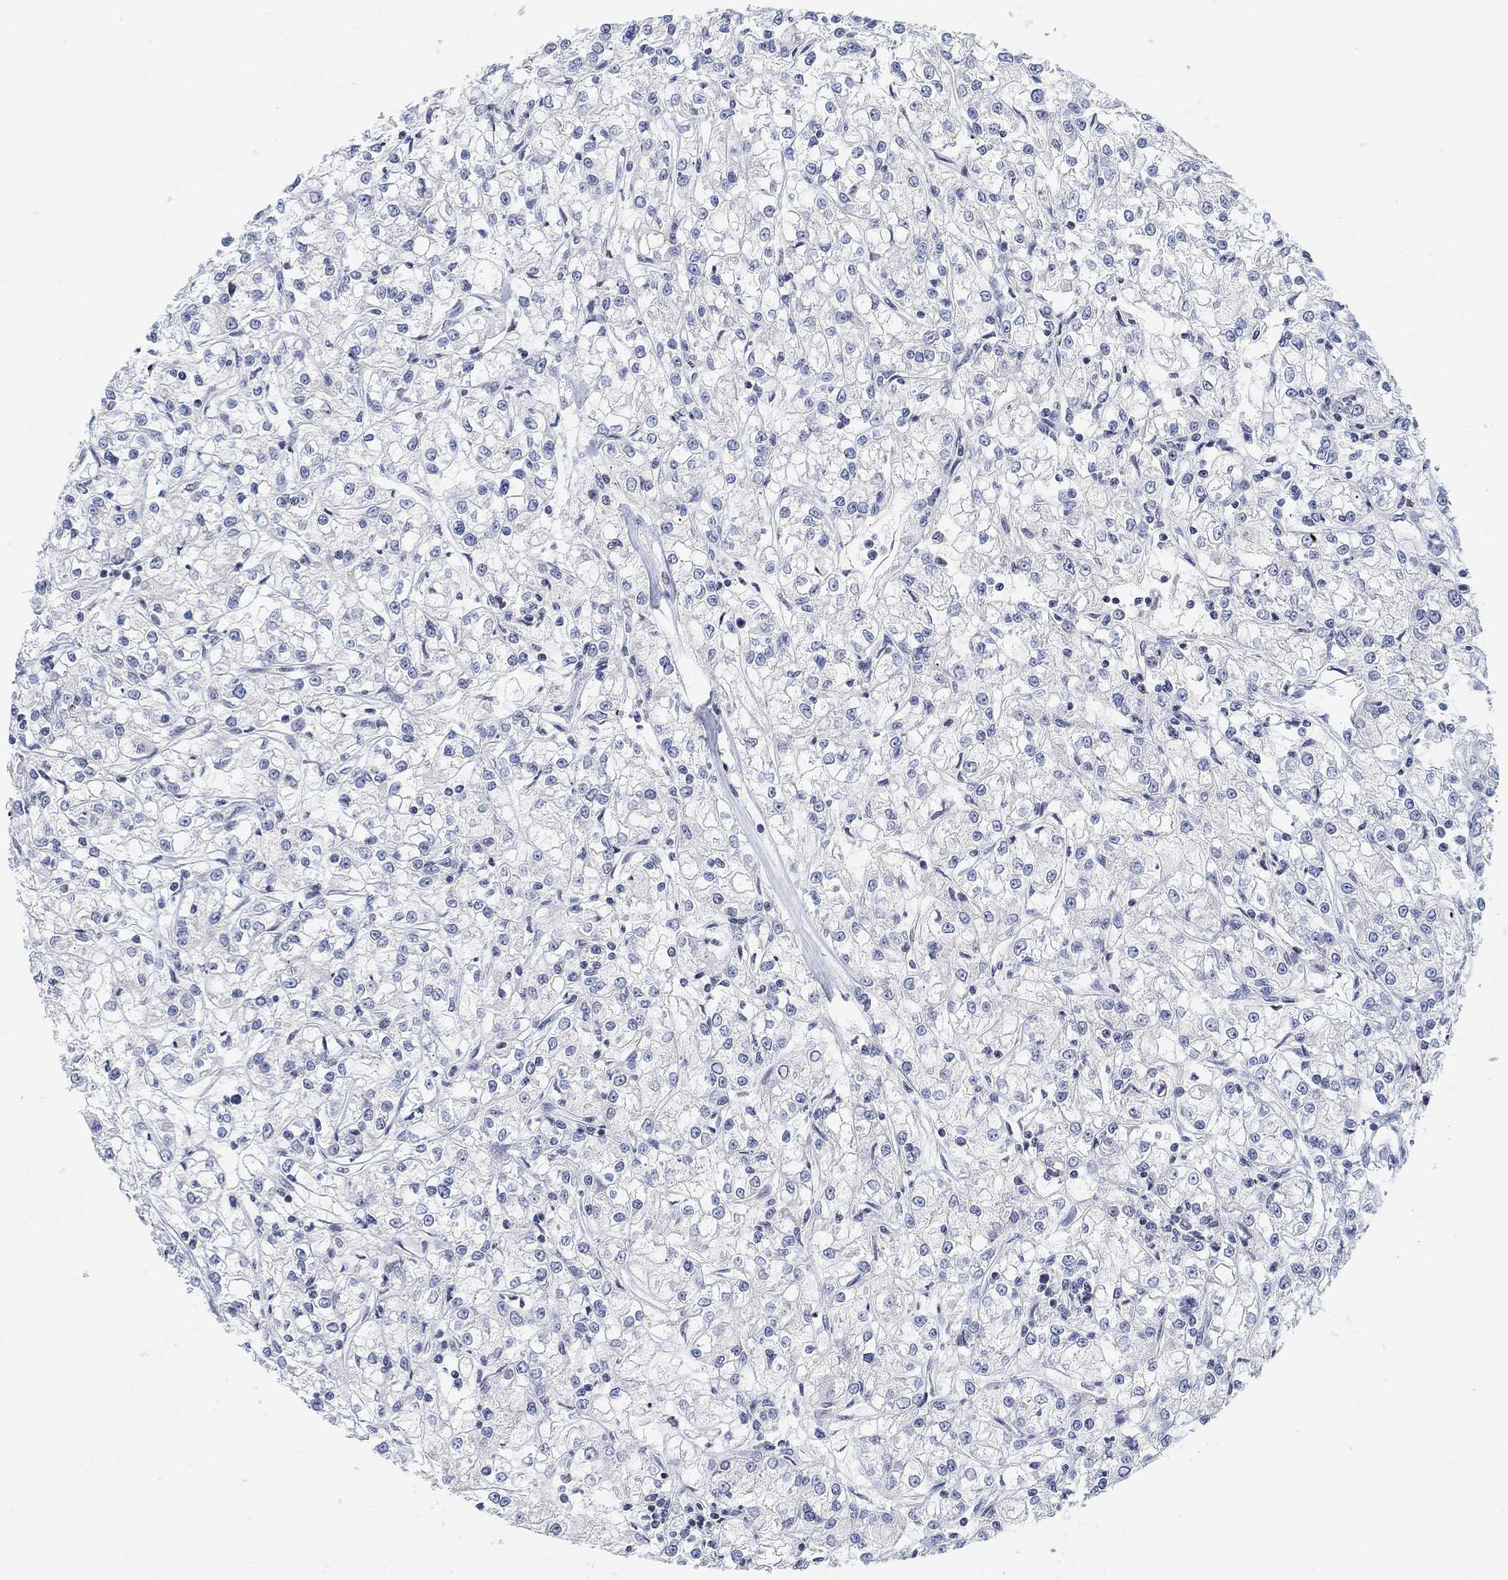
{"staining": {"intensity": "negative", "quantity": "none", "location": "none"}, "tissue": "renal cancer", "cell_type": "Tumor cells", "image_type": "cancer", "snomed": [{"axis": "morphology", "description": "Adenocarcinoma, NOS"}, {"axis": "topography", "description": "Kidney"}], "caption": "This image is of renal cancer stained with immunohistochemistry to label a protein in brown with the nuclei are counter-stained blue. There is no positivity in tumor cells.", "gene": "ATP6V1E2", "patient": {"sex": "female", "age": 59}}